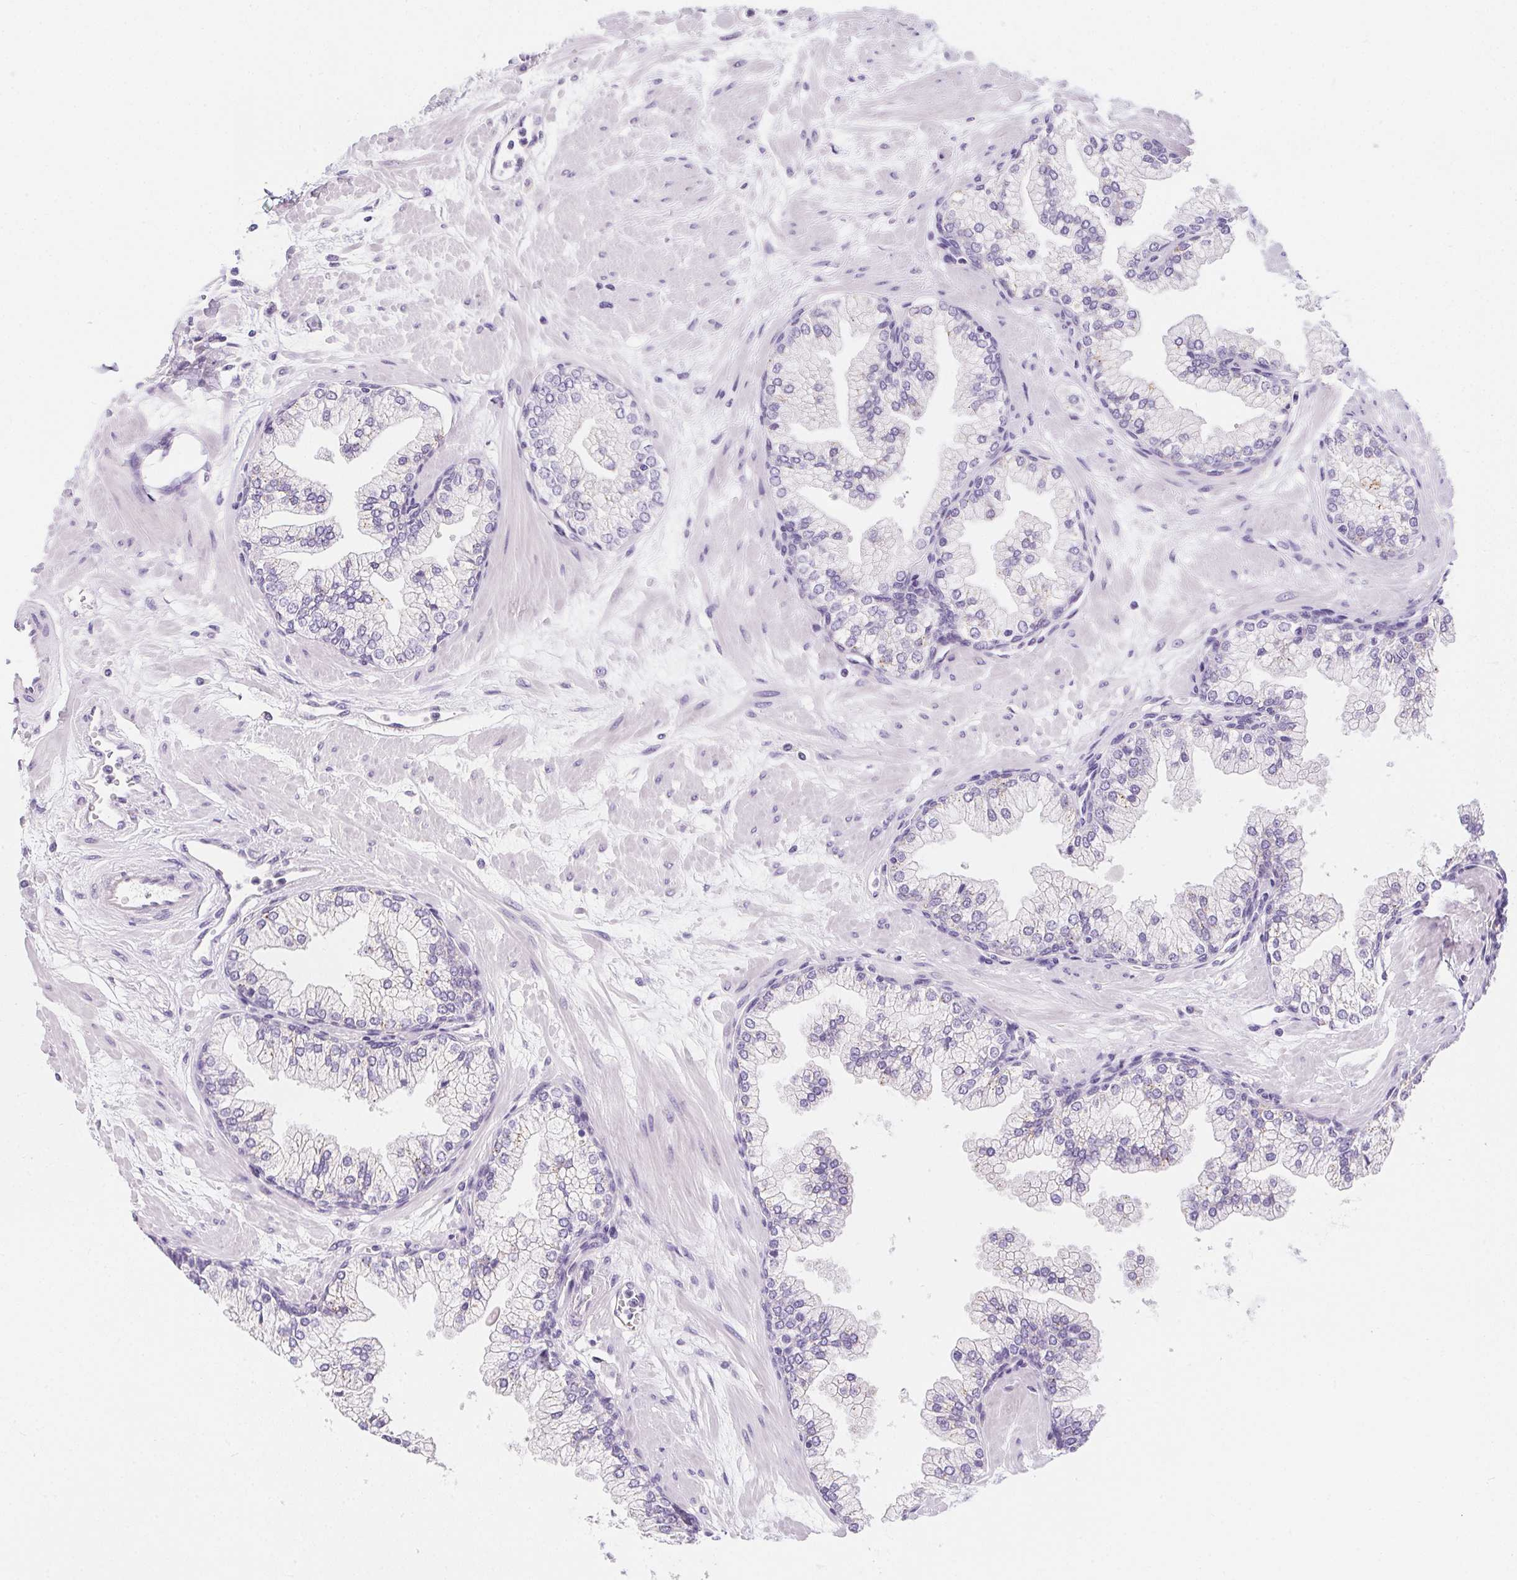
{"staining": {"intensity": "negative", "quantity": "none", "location": "none"}, "tissue": "prostate", "cell_type": "Glandular cells", "image_type": "normal", "snomed": [{"axis": "morphology", "description": "Normal tissue, NOS"}, {"axis": "topography", "description": "Prostate"}, {"axis": "topography", "description": "Peripheral nerve tissue"}], "caption": "Immunohistochemistry (IHC) of unremarkable human prostate demonstrates no staining in glandular cells.", "gene": "AQP5", "patient": {"sex": "male", "age": 61}}